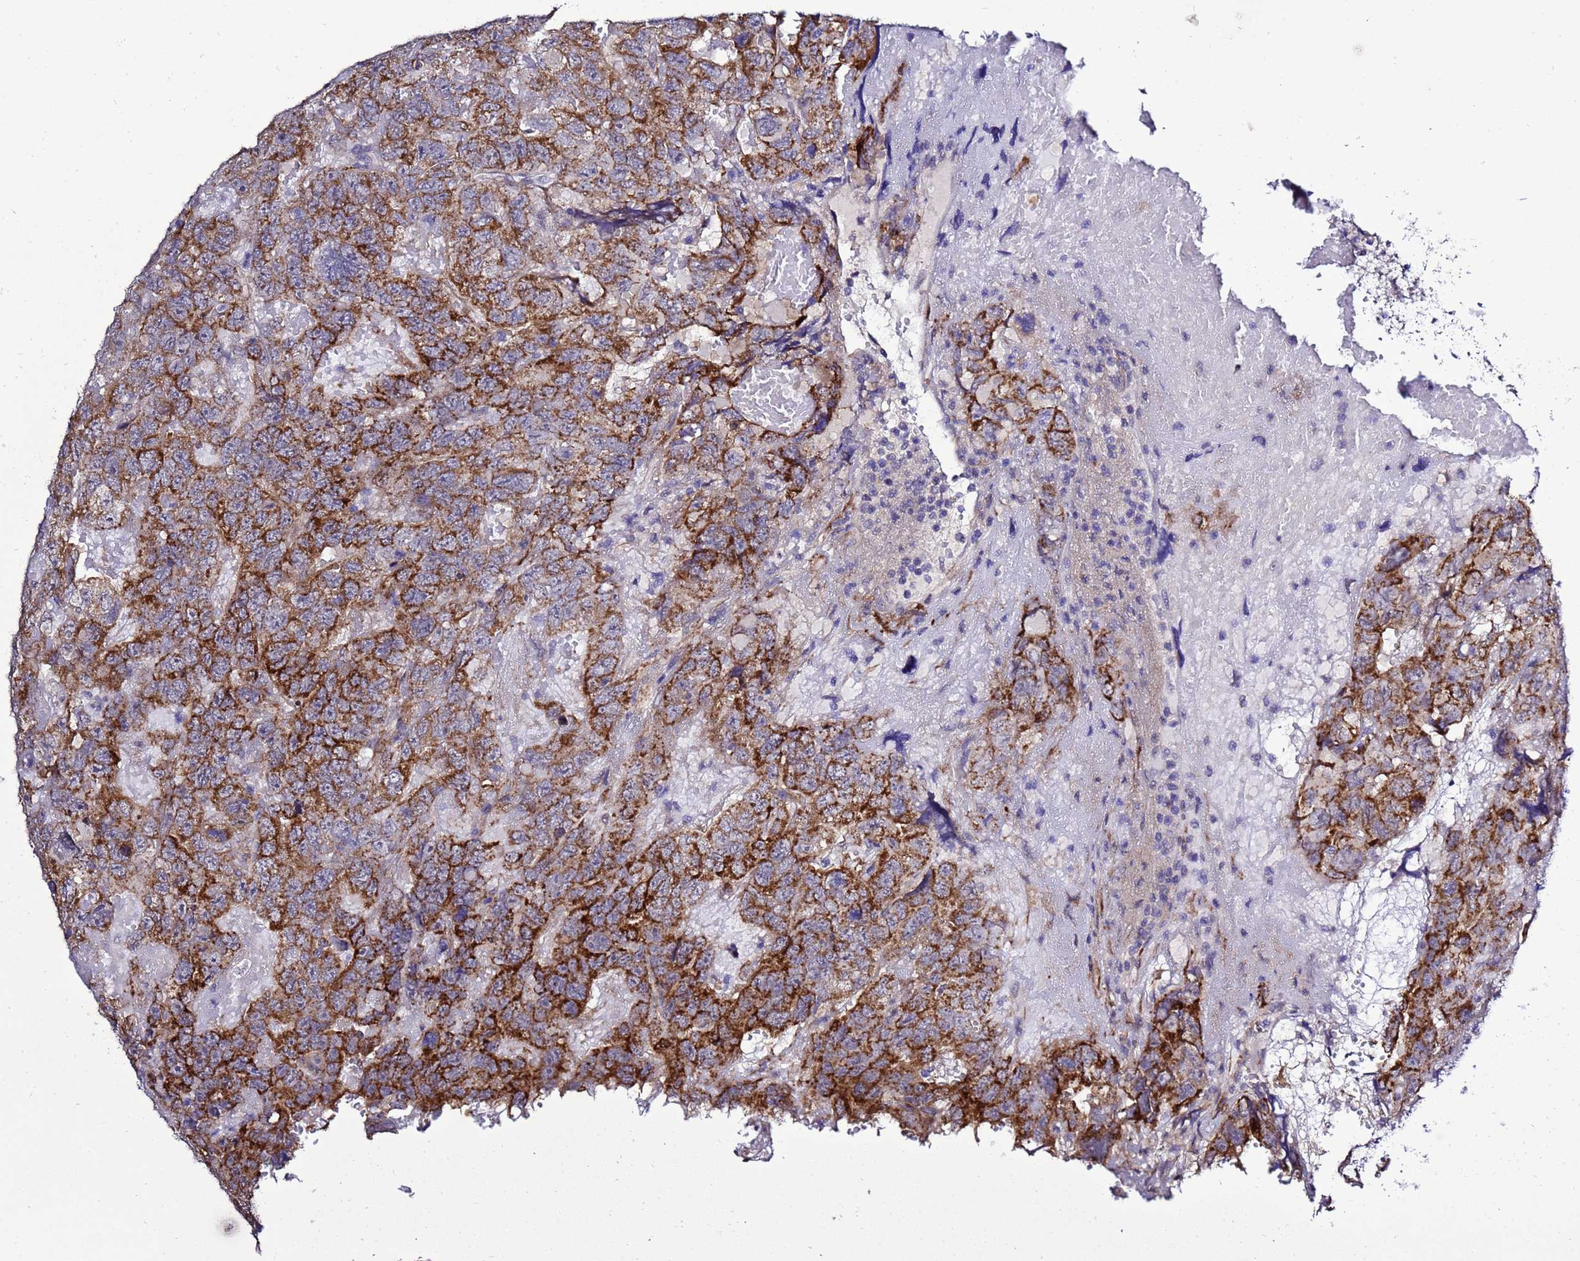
{"staining": {"intensity": "strong", "quantity": ">75%", "location": "cytoplasmic/membranous"}, "tissue": "testis cancer", "cell_type": "Tumor cells", "image_type": "cancer", "snomed": [{"axis": "morphology", "description": "Carcinoma, Embryonal, NOS"}, {"axis": "topography", "description": "Testis"}], "caption": "Testis cancer stained with a brown dye reveals strong cytoplasmic/membranous positive positivity in approximately >75% of tumor cells.", "gene": "GZF1", "patient": {"sex": "male", "age": 45}}